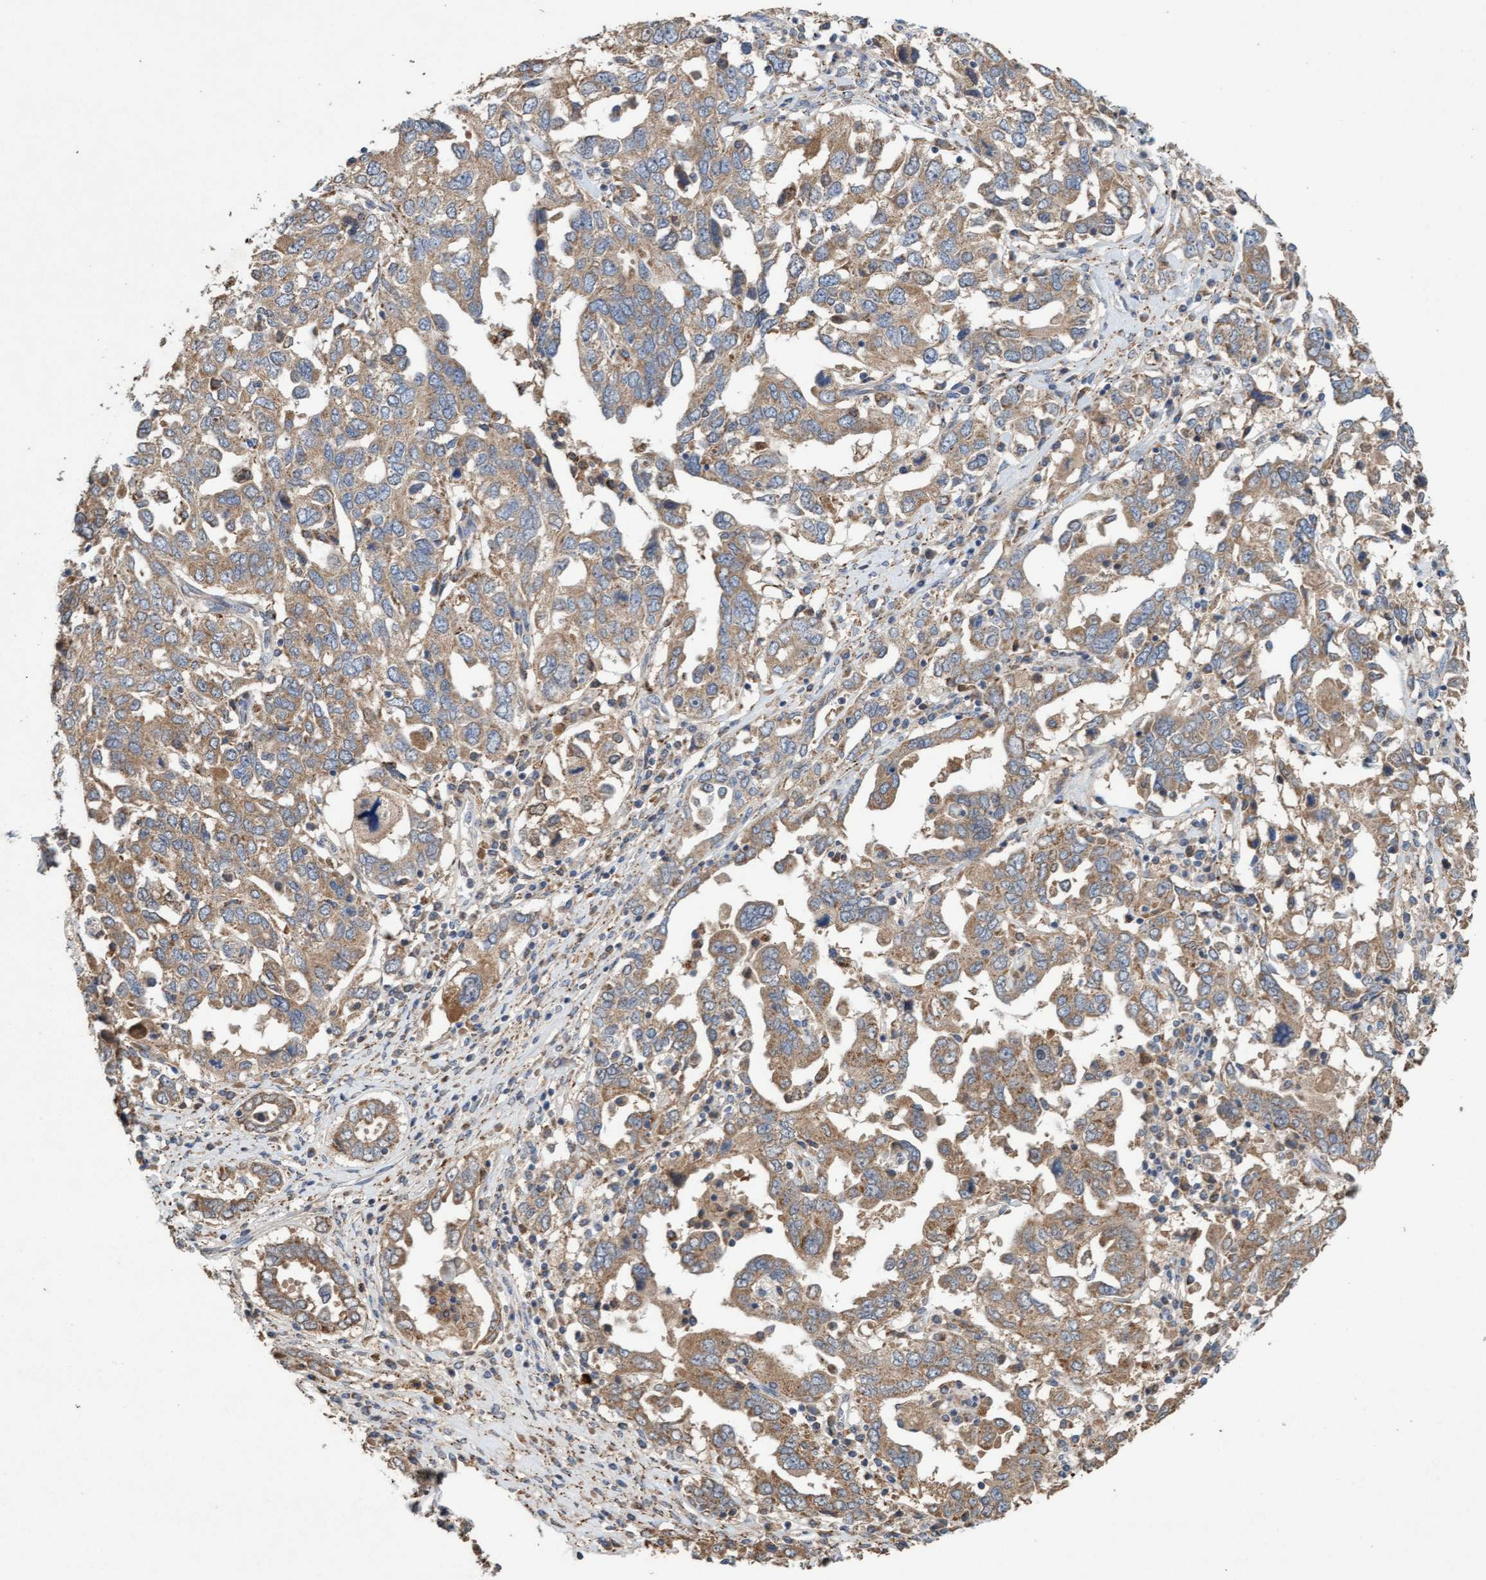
{"staining": {"intensity": "weak", "quantity": ">75%", "location": "cytoplasmic/membranous"}, "tissue": "ovarian cancer", "cell_type": "Tumor cells", "image_type": "cancer", "snomed": [{"axis": "morphology", "description": "Carcinoma, endometroid"}, {"axis": "topography", "description": "Ovary"}], "caption": "Immunohistochemistry (IHC) (DAB) staining of human ovarian endometroid carcinoma reveals weak cytoplasmic/membranous protein positivity in about >75% of tumor cells.", "gene": "ATPAF2", "patient": {"sex": "female", "age": 62}}